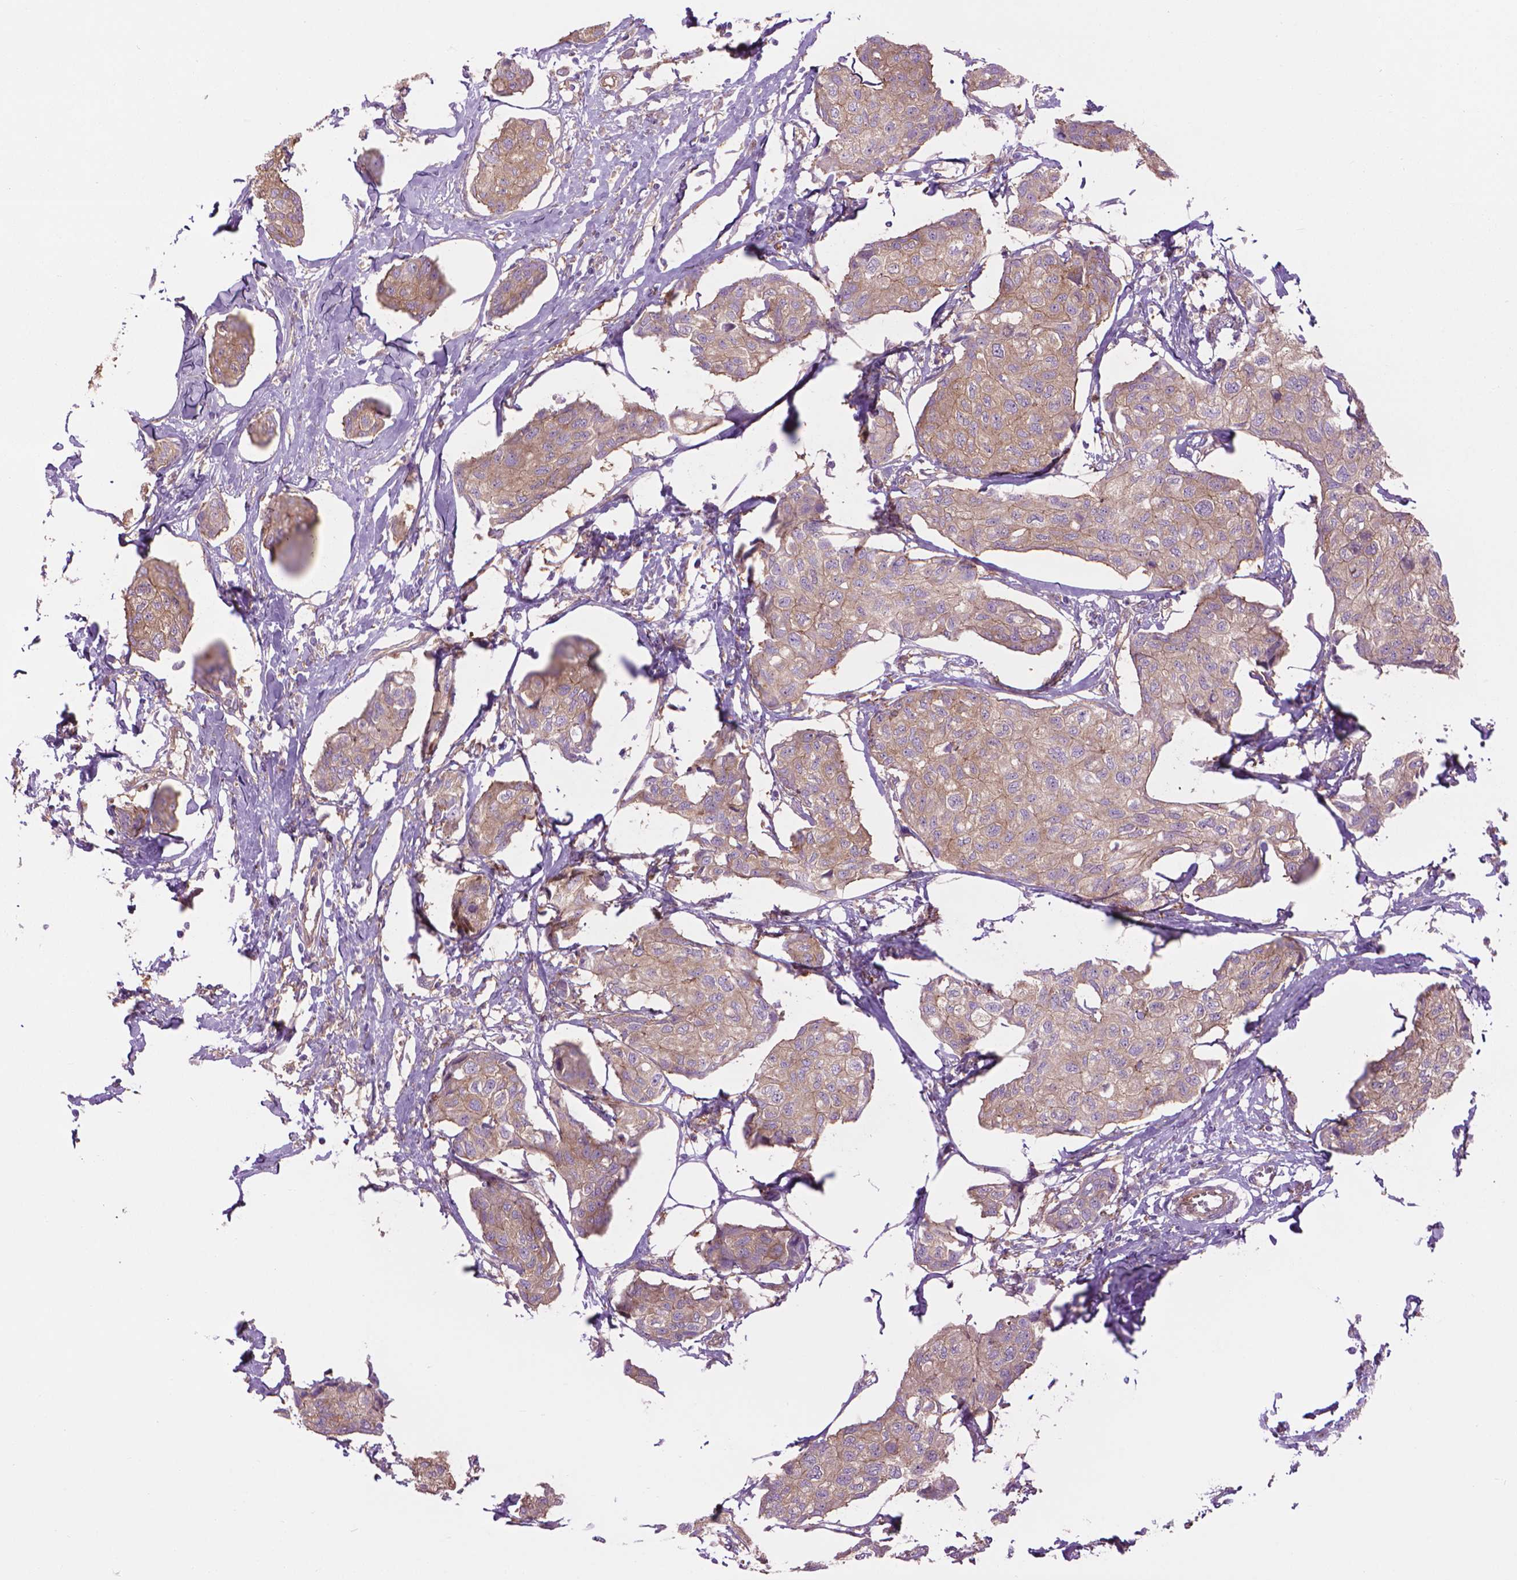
{"staining": {"intensity": "weak", "quantity": ">75%", "location": "cytoplasmic/membranous"}, "tissue": "breast cancer", "cell_type": "Tumor cells", "image_type": "cancer", "snomed": [{"axis": "morphology", "description": "Duct carcinoma"}, {"axis": "topography", "description": "Breast"}], "caption": "Immunohistochemistry (IHC) staining of breast intraductal carcinoma, which reveals low levels of weak cytoplasmic/membranous positivity in about >75% of tumor cells indicating weak cytoplasmic/membranous protein positivity. The staining was performed using DAB (3,3'-diaminobenzidine) (brown) for protein detection and nuclei were counterstained in hematoxylin (blue).", "gene": "CORO1B", "patient": {"sex": "female", "age": 80}}